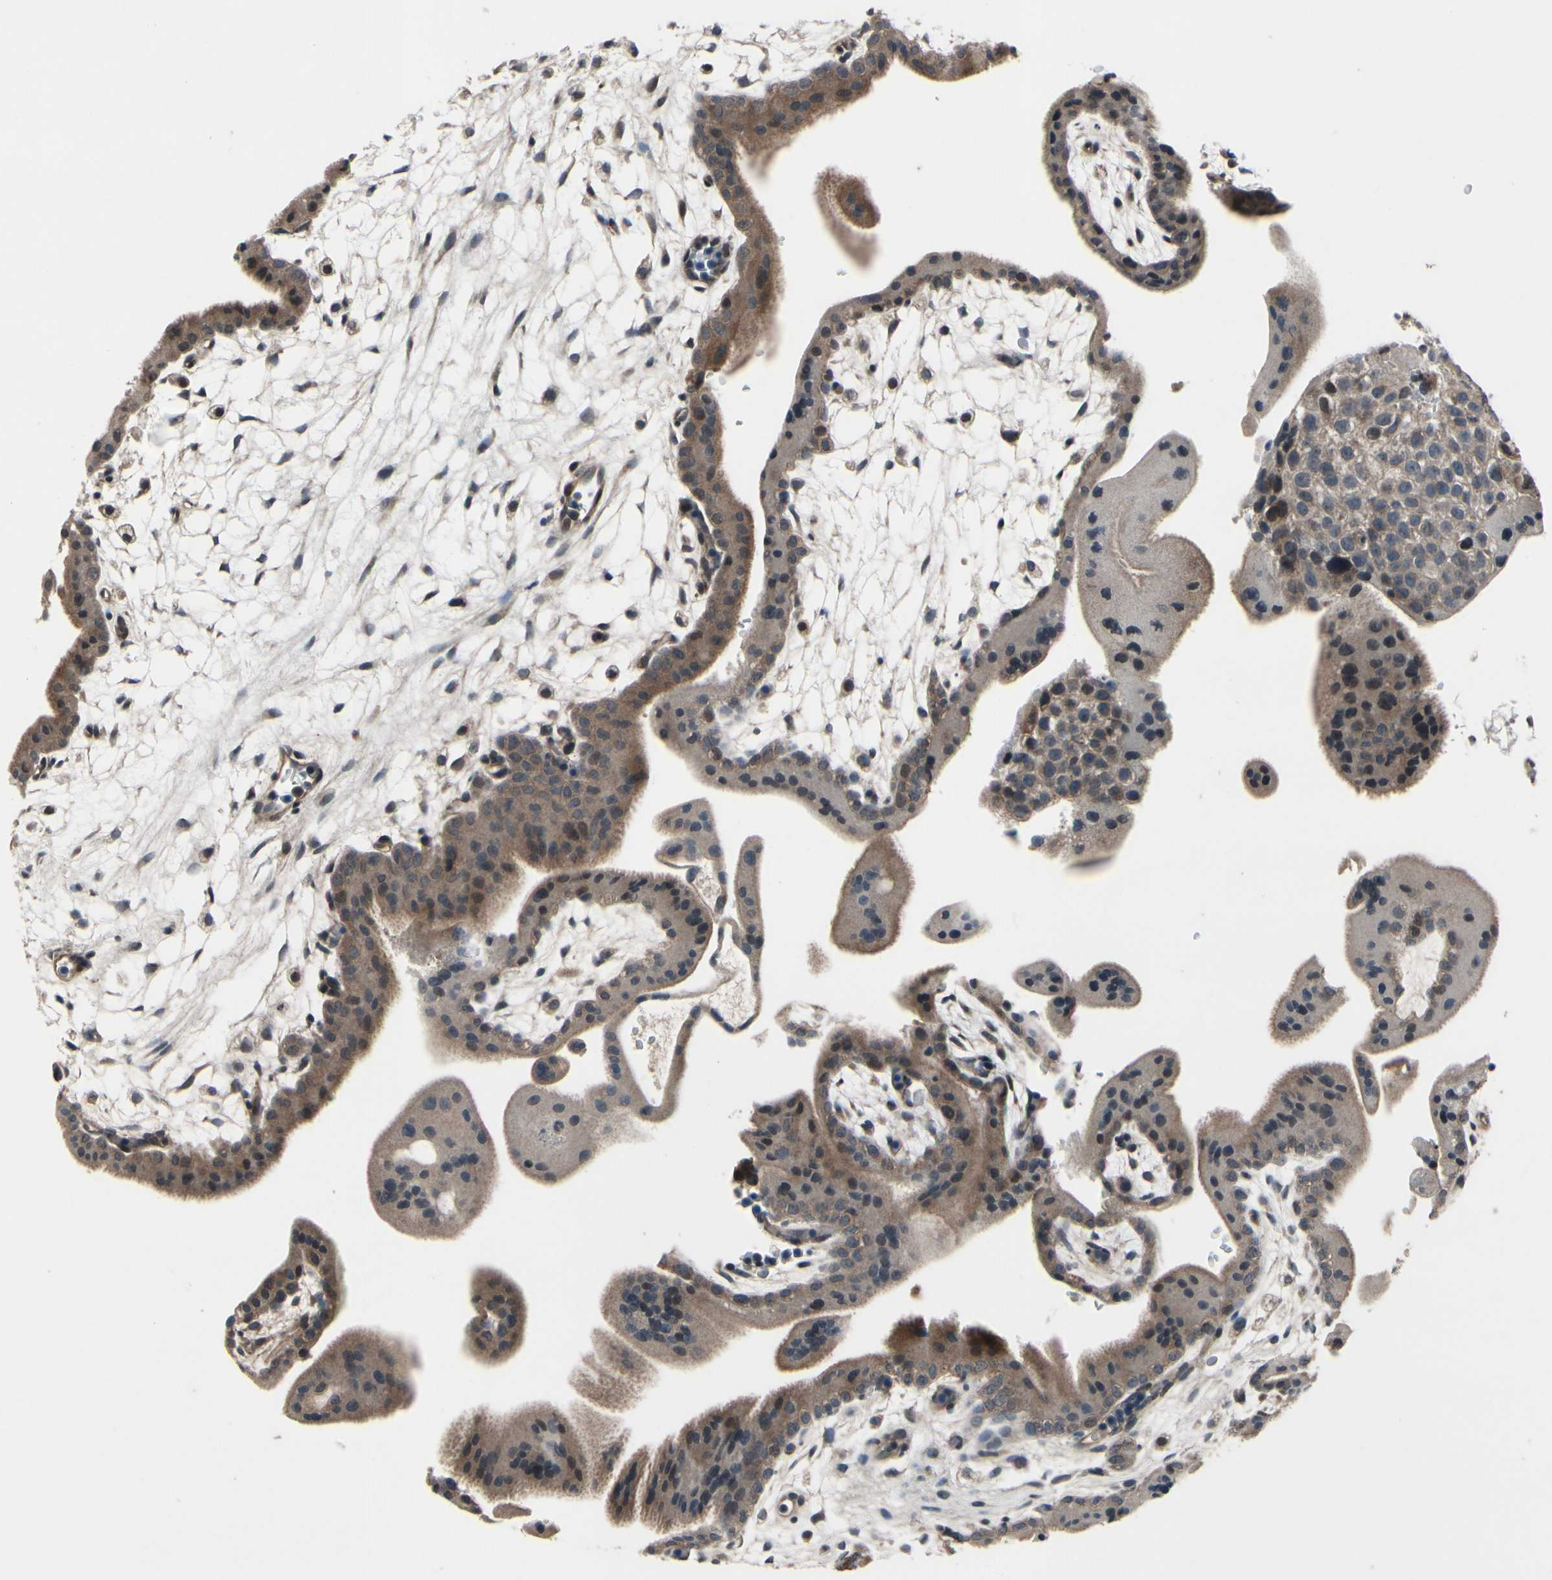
{"staining": {"intensity": "weak", "quantity": ">75%", "location": "cytoplasmic/membranous"}, "tissue": "placenta", "cell_type": "Decidual cells", "image_type": "normal", "snomed": [{"axis": "morphology", "description": "Normal tissue, NOS"}, {"axis": "topography", "description": "Placenta"}], "caption": "Immunohistochemistry (IHC) photomicrograph of unremarkable placenta: human placenta stained using immunohistochemistry reveals low levels of weak protein expression localized specifically in the cytoplasmic/membranous of decidual cells, appearing as a cytoplasmic/membranous brown color.", "gene": "MBTPS2", "patient": {"sex": "female", "age": 35}}